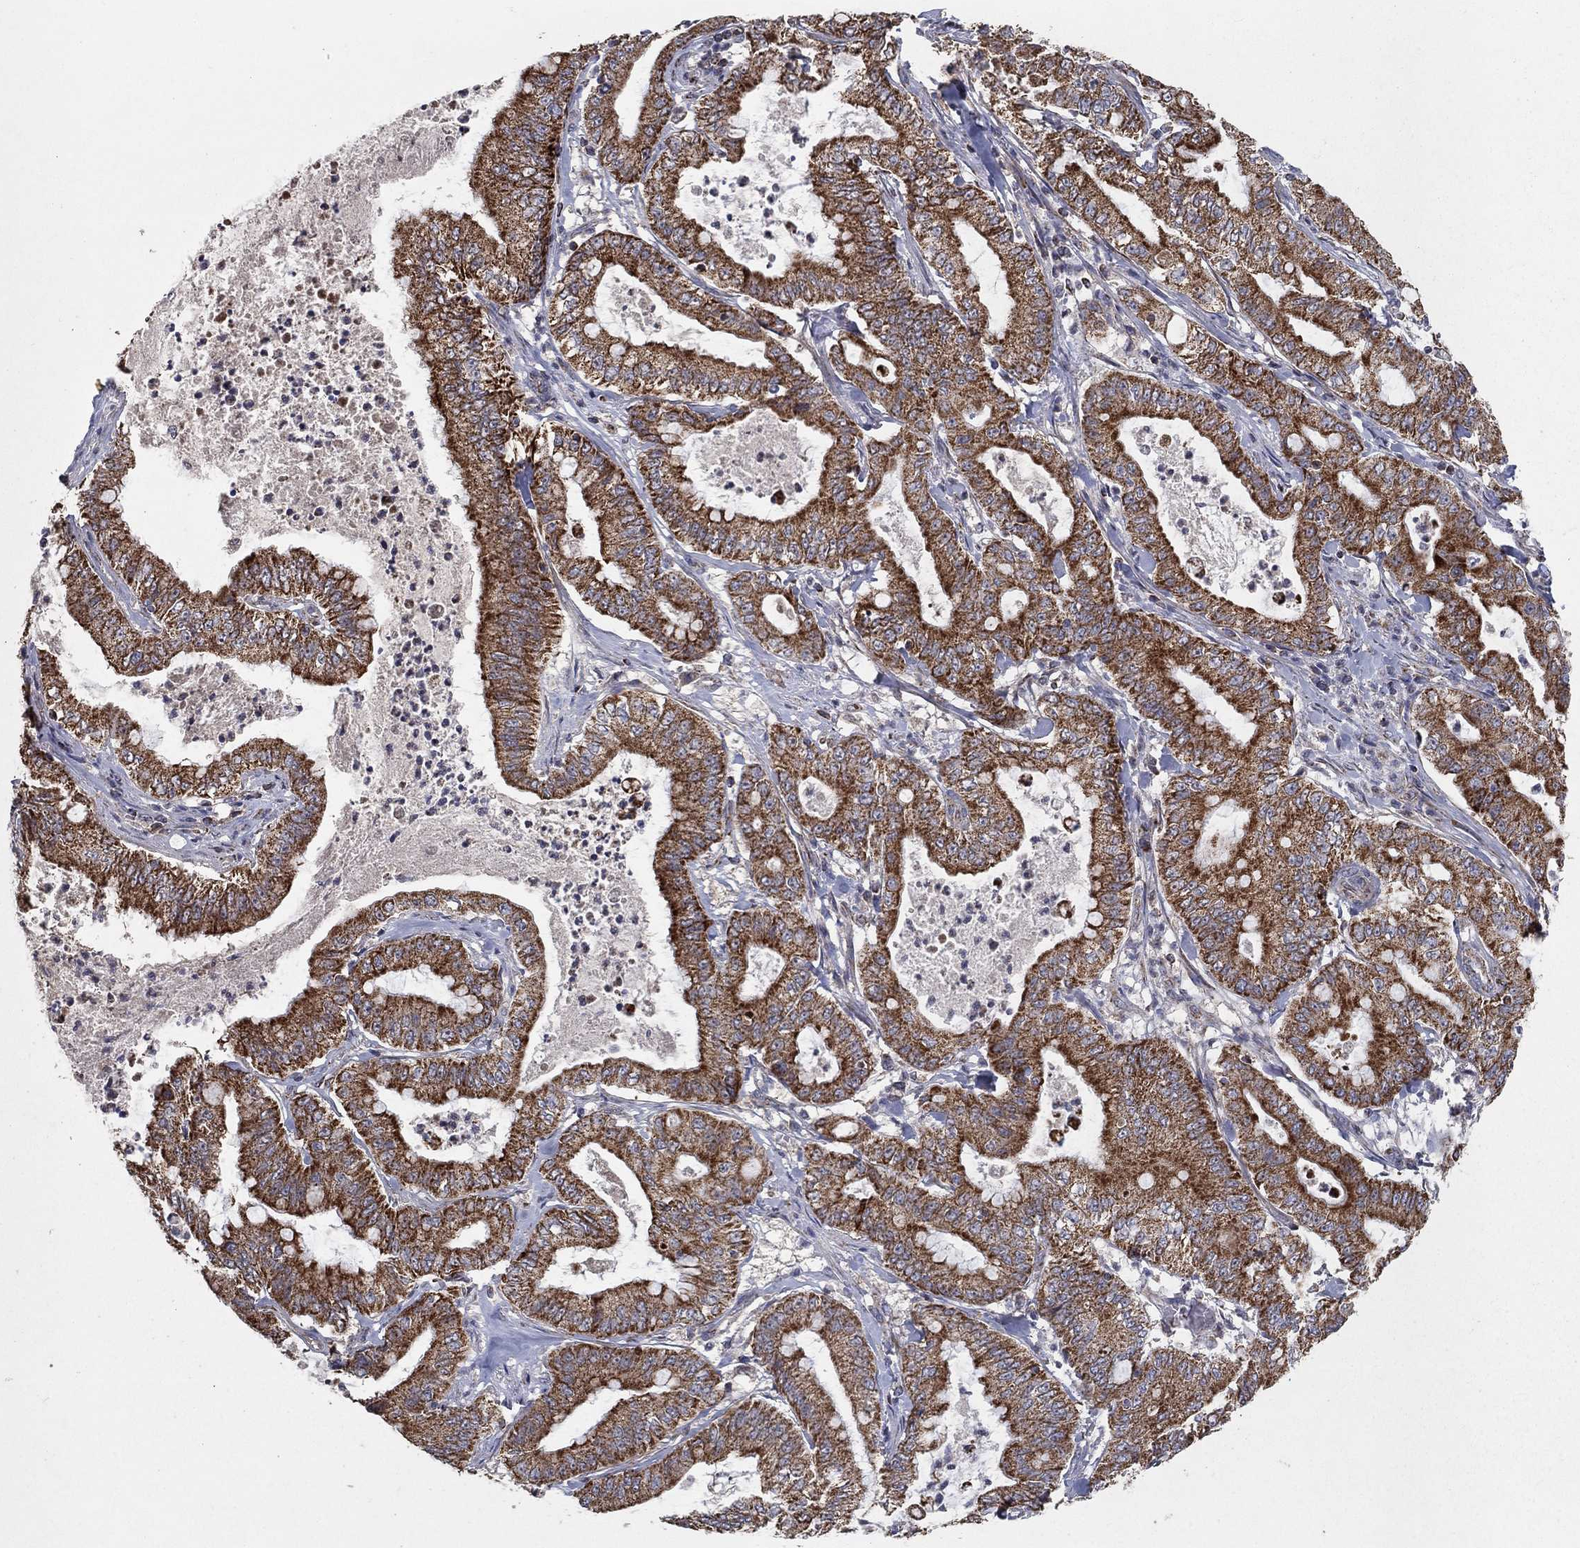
{"staining": {"intensity": "strong", "quantity": ">75%", "location": "cytoplasmic/membranous"}, "tissue": "pancreatic cancer", "cell_type": "Tumor cells", "image_type": "cancer", "snomed": [{"axis": "morphology", "description": "Adenocarcinoma, NOS"}, {"axis": "topography", "description": "Pancreas"}], "caption": "The immunohistochemical stain highlights strong cytoplasmic/membranous staining in tumor cells of adenocarcinoma (pancreatic) tissue.", "gene": "GPSM1", "patient": {"sex": "male", "age": 71}}